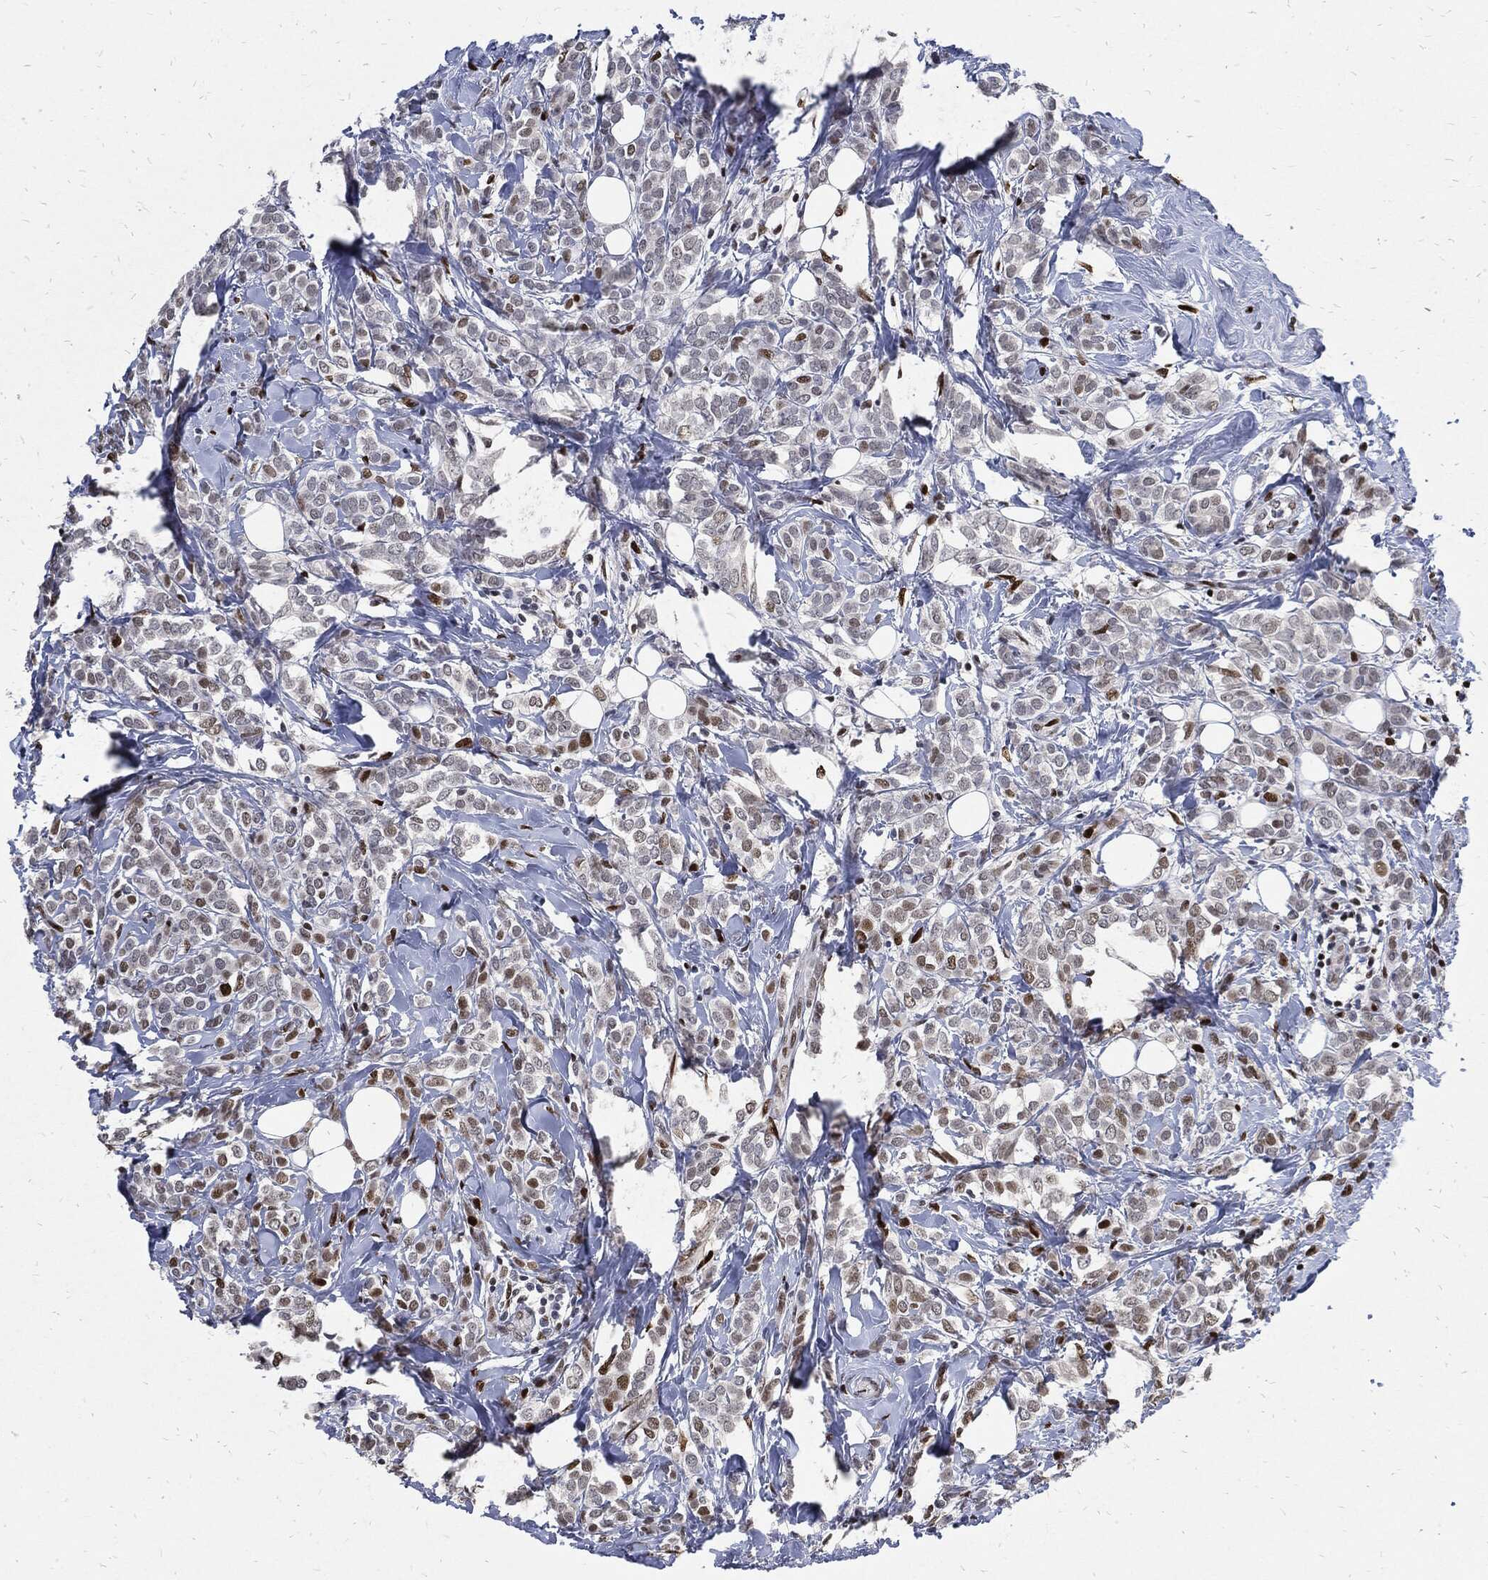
{"staining": {"intensity": "moderate", "quantity": "<25%", "location": "nuclear"}, "tissue": "breast cancer", "cell_type": "Tumor cells", "image_type": "cancer", "snomed": [{"axis": "morphology", "description": "Lobular carcinoma"}, {"axis": "topography", "description": "Breast"}], "caption": "Breast lobular carcinoma tissue exhibits moderate nuclear expression in about <25% of tumor cells", "gene": "JUN", "patient": {"sex": "female", "age": 49}}